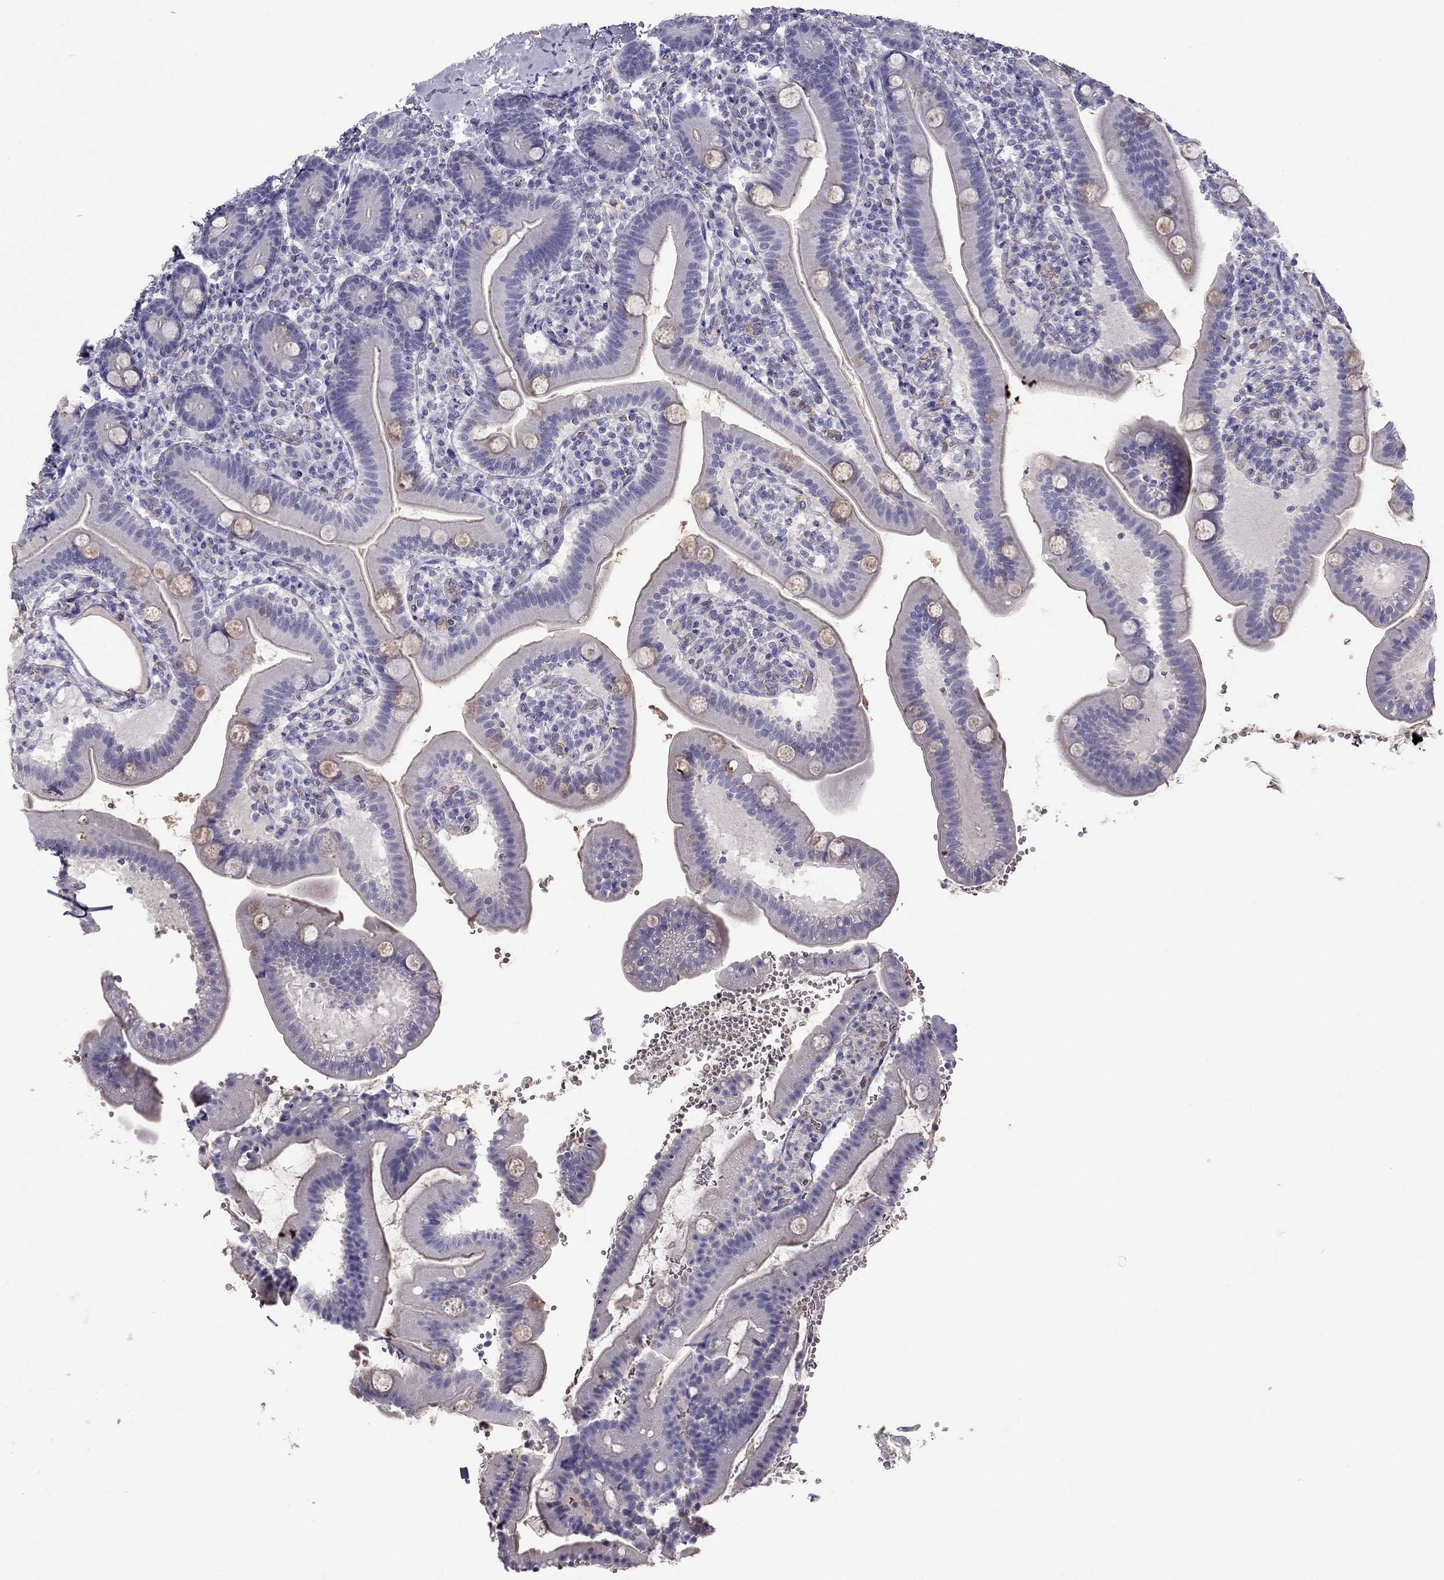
{"staining": {"intensity": "negative", "quantity": "none", "location": "none"}, "tissue": "small intestine", "cell_type": "Glandular cells", "image_type": "normal", "snomed": [{"axis": "morphology", "description": "Normal tissue, NOS"}, {"axis": "topography", "description": "Small intestine"}], "caption": "Small intestine was stained to show a protein in brown. There is no significant staining in glandular cells. (Immunohistochemistry, brightfield microscopy, high magnification).", "gene": "STOML3", "patient": {"sex": "male", "age": 66}}